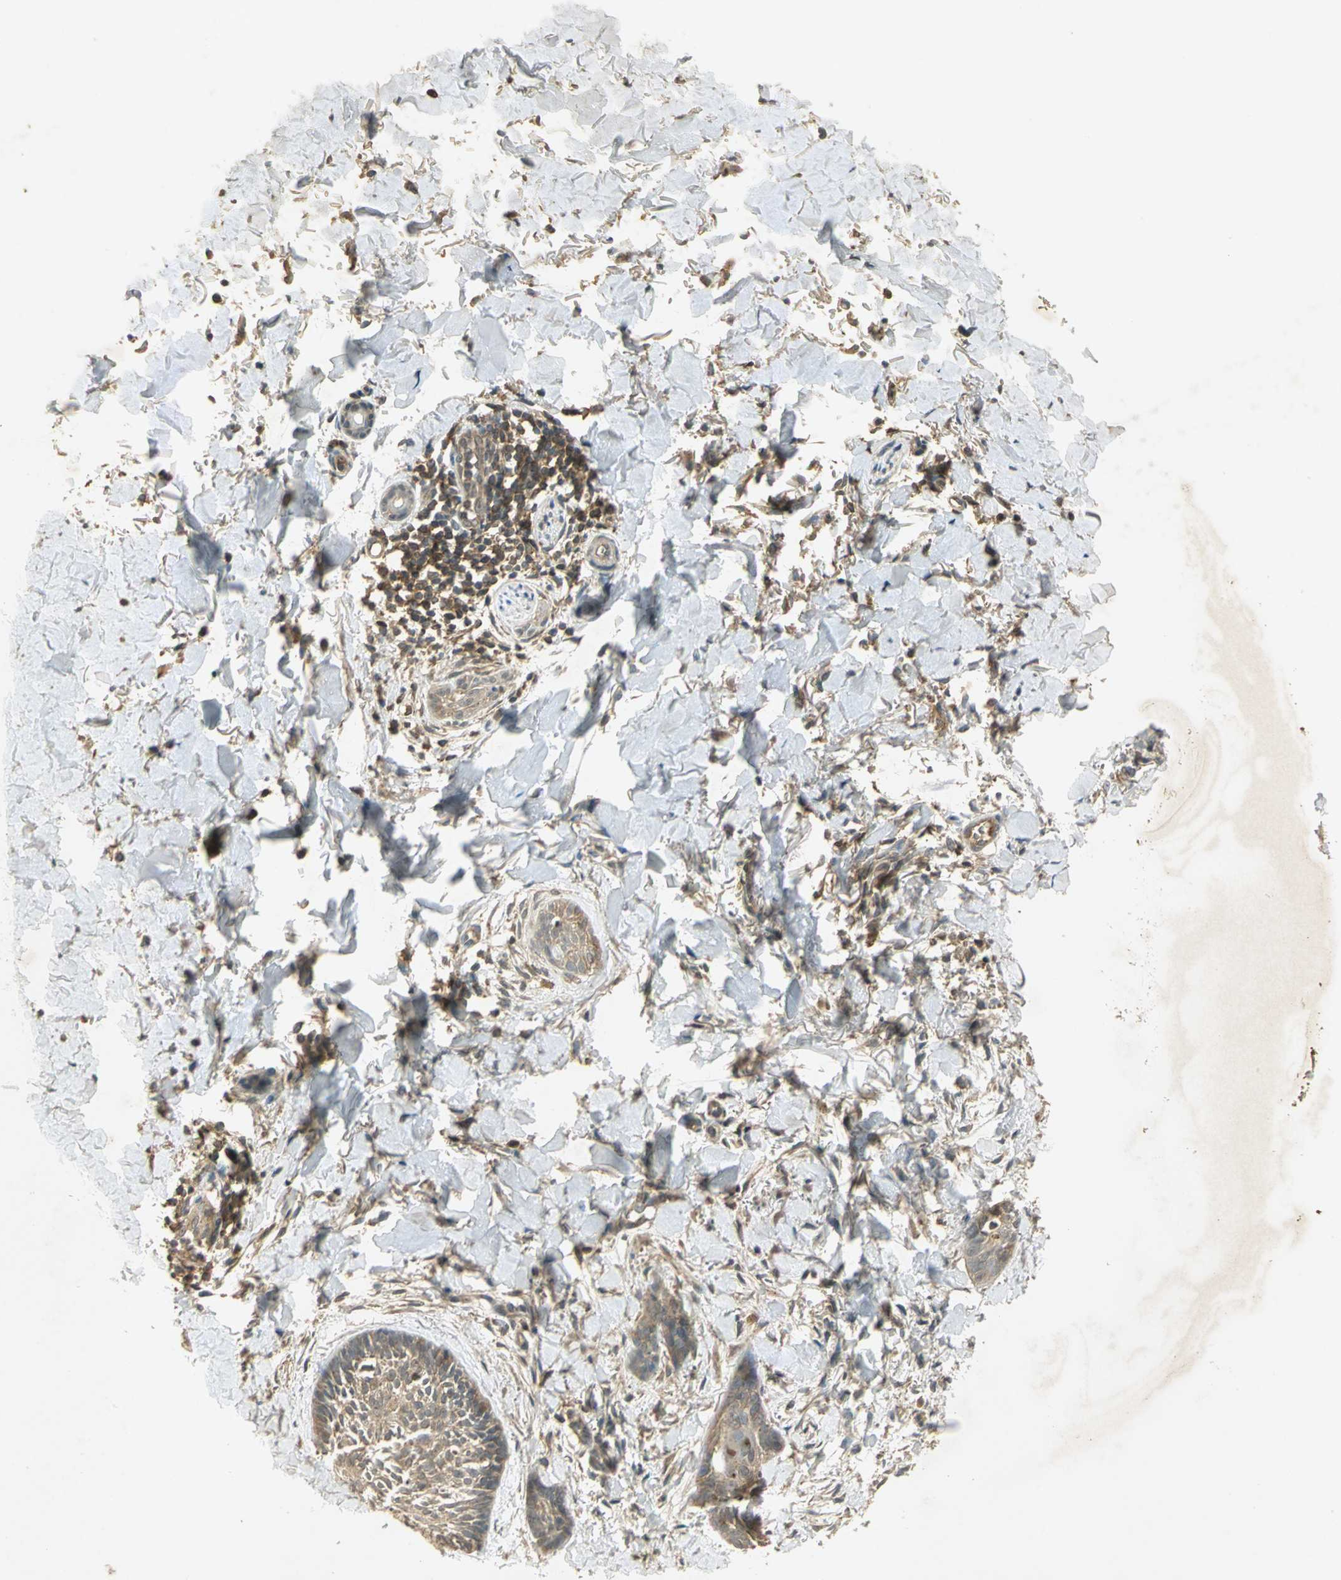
{"staining": {"intensity": "weak", "quantity": ">75%", "location": "cytoplasmic/membranous"}, "tissue": "skin cancer", "cell_type": "Tumor cells", "image_type": "cancer", "snomed": [{"axis": "morphology", "description": "Normal tissue, NOS"}, {"axis": "morphology", "description": "Basal cell carcinoma"}, {"axis": "topography", "description": "Skin"}], "caption": "Immunohistochemical staining of human skin cancer reveals low levels of weak cytoplasmic/membranous protein expression in about >75% of tumor cells.", "gene": "KEAP1", "patient": {"sex": "male", "age": 71}}